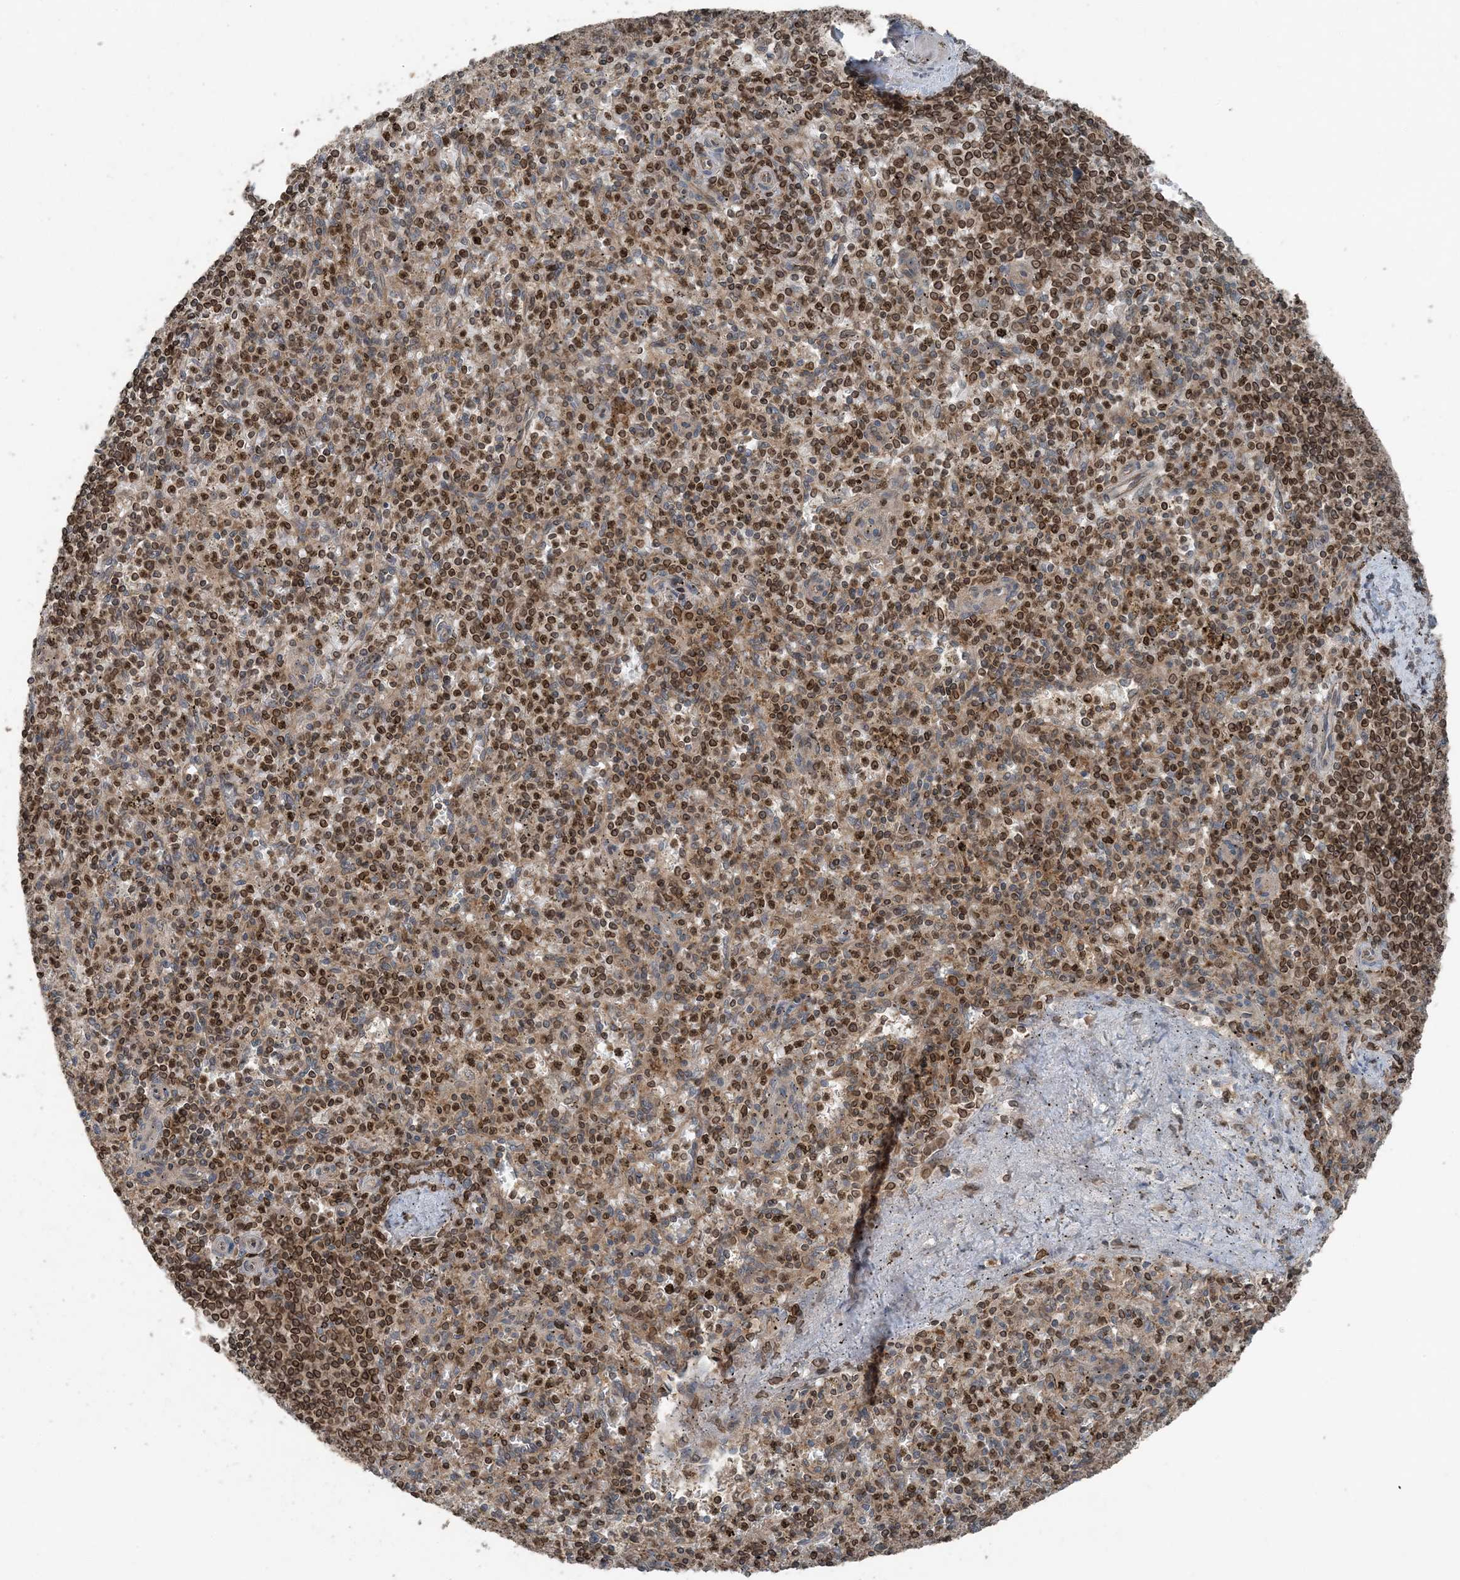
{"staining": {"intensity": "moderate", "quantity": "25%-75%", "location": "cytoplasmic/membranous,nuclear"}, "tissue": "spleen", "cell_type": "Cells in red pulp", "image_type": "normal", "snomed": [{"axis": "morphology", "description": "Normal tissue, NOS"}, {"axis": "topography", "description": "Spleen"}], "caption": "Immunohistochemical staining of normal human spleen exhibits moderate cytoplasmic/membranous,nuclear protein staining in about 25%-75% of cells in red pulp. (DAB (3,3'-diaminobenzidine) = brown stain, brightfield microscopy at high magnification).", "gene": "ZFAND2B", "patient": {"sex": "male", "age": 72}}